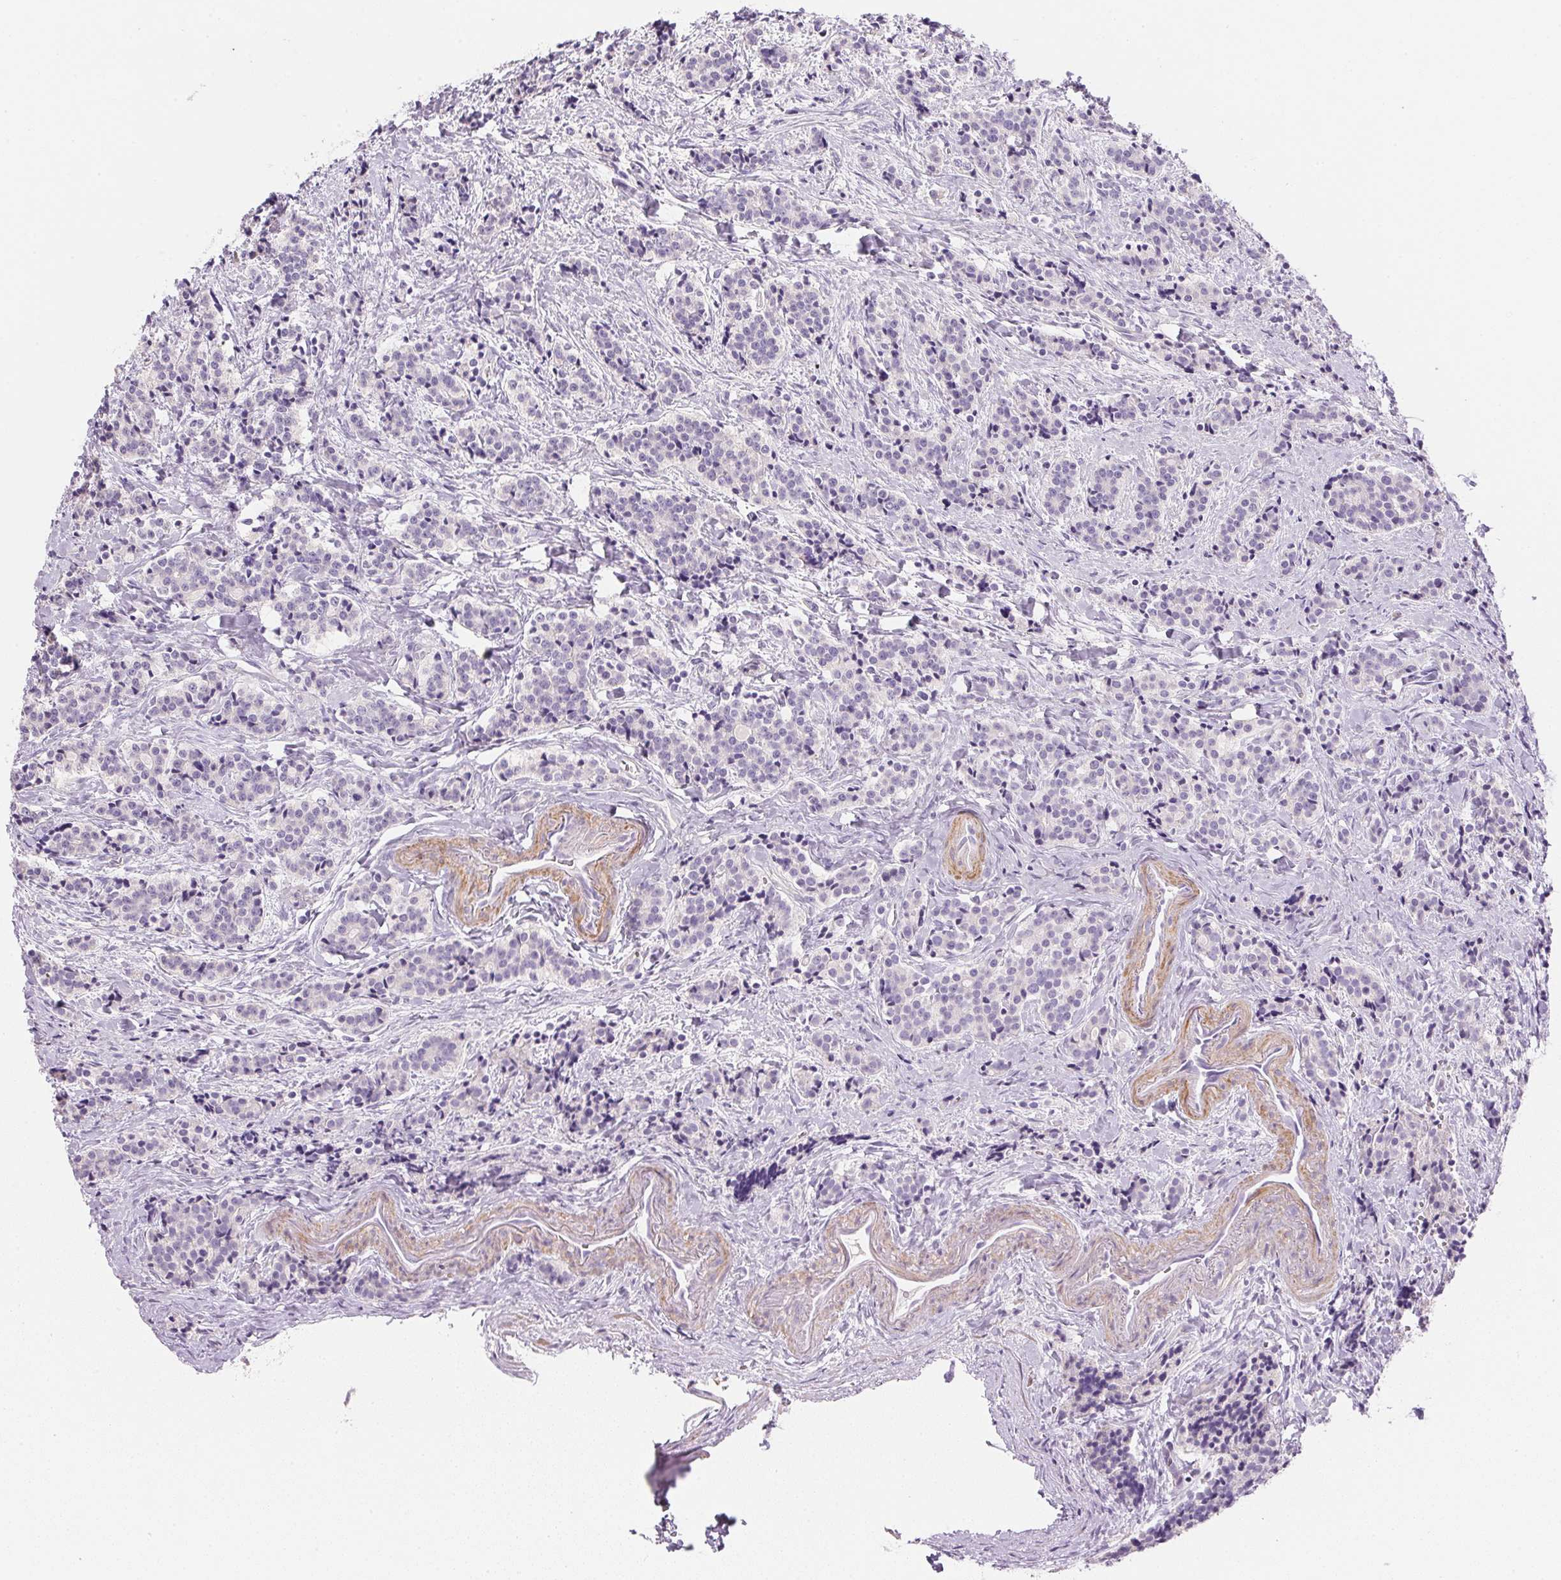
{"staining": {"intensity": "negative", "quantity": "none", "location": "none"}, "tissue": "carcinoid", "cell_type": "Tumor cells", "image_type": "cancer", "snomed": [{"axis": "morphology", "description": "Carcinoid, malignant, NOS"}, {"axis": "topography", "description": "Small intestine"}], "caption": "Tumor cells show no significant protein positivity in carcinoid (malignant).", "gene": "KCNE2", "patient": {"sex": "female", "age": 73}}